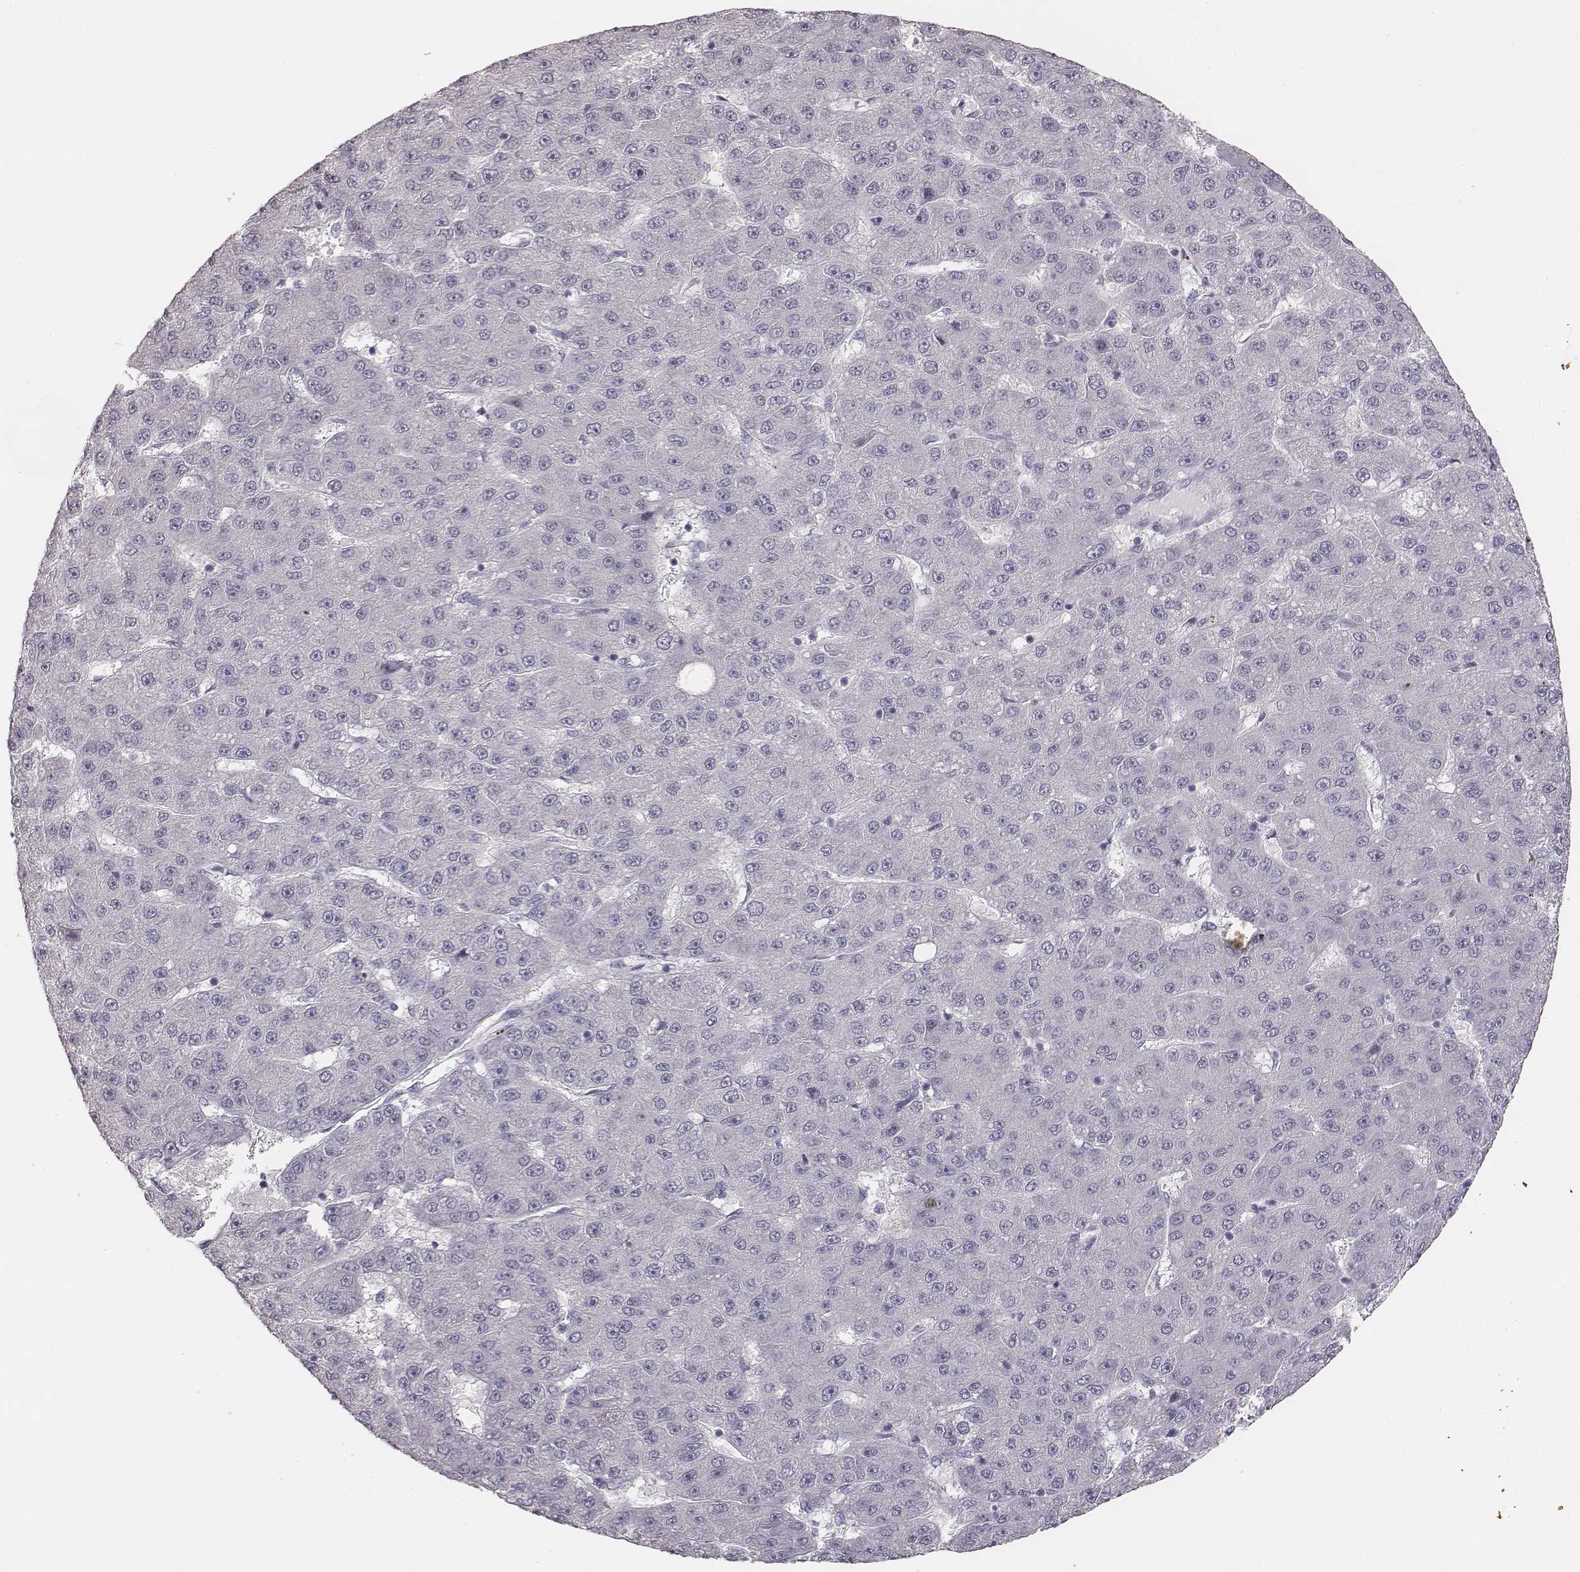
{"staining": {"intensity": "negative", "quantity": "none", "location": "none"}, "tissue": "liver cancer", "cell_type": "Tumor cells", "image_type": "cancer", "snomed": [{"axis": "morphology", "description": "Carcinoma, Hepatocellular, NOS"}, {"axis": "topography", "description": "Liver"}], "caption": "A high-resolution micrograph shows immunohistochemistry (IHC) staining of liver hepatocellular carcinoma, which exhibits no significant expression in tumor cells.", "gene": "MYH6", "patient": {"sex": "male", "age": 67}}